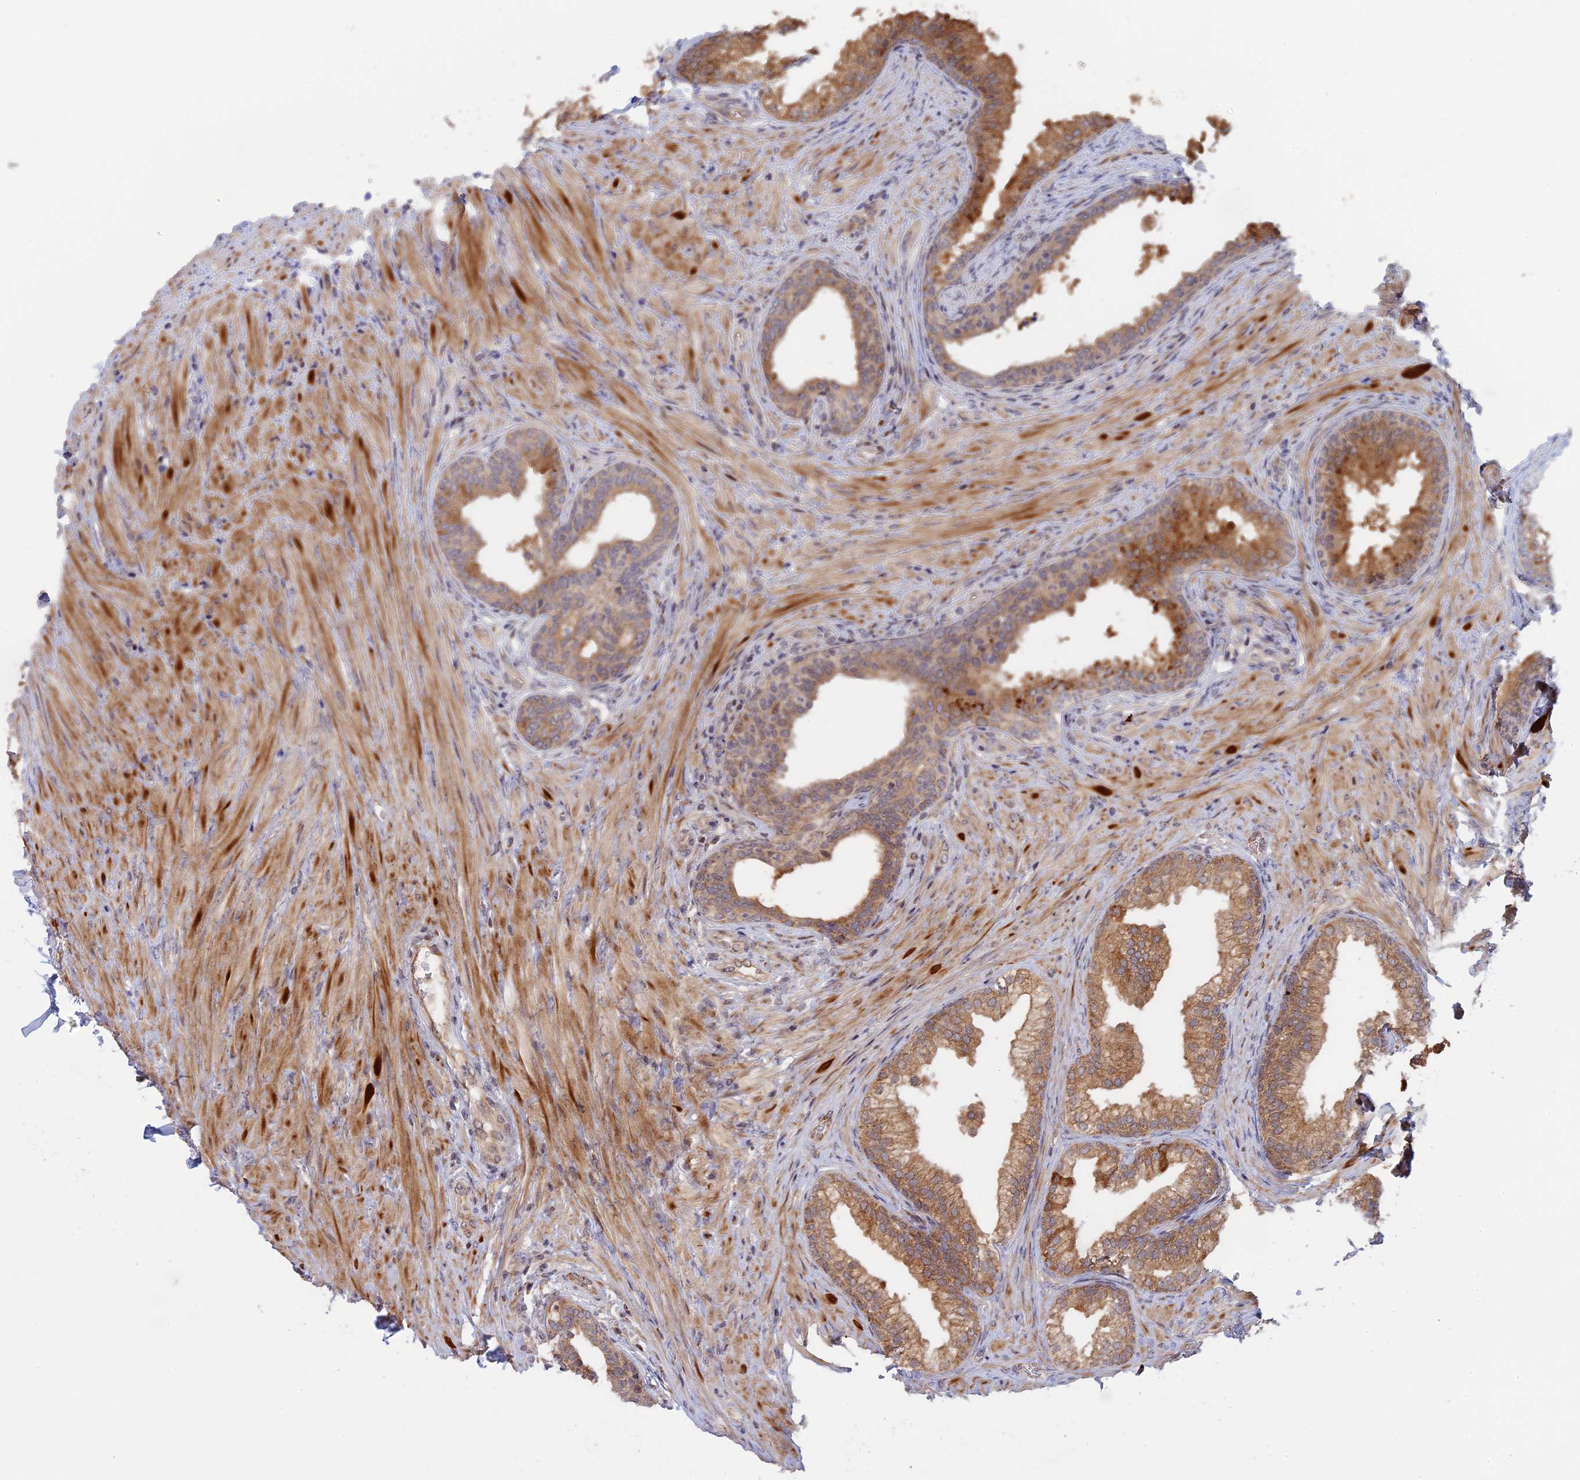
{"staining": {"intensity": "moderate", "quantity": ">75%", "location": "cytoplasmic/membranous"}, "tissue": "prostate", "cell_type": "Glandular cells", "image_type": "normal", "snomed": [{"axis": "morphology", "description": "Normal tissue, NOS"}, {"axis": "topography", "description": "Prostate"}], "caption": "Prostate stained with immunohistochemistry (IHC) shows moderate cytoplasmic/membranous expression in about >75% of glandular cells. (Stains: DAB in brown, nuclei in blue, Microscopy: brightfield microscopy at high magnification).", "gene": "GSKIP", "patient": {"sex": "male", "age": 76}}